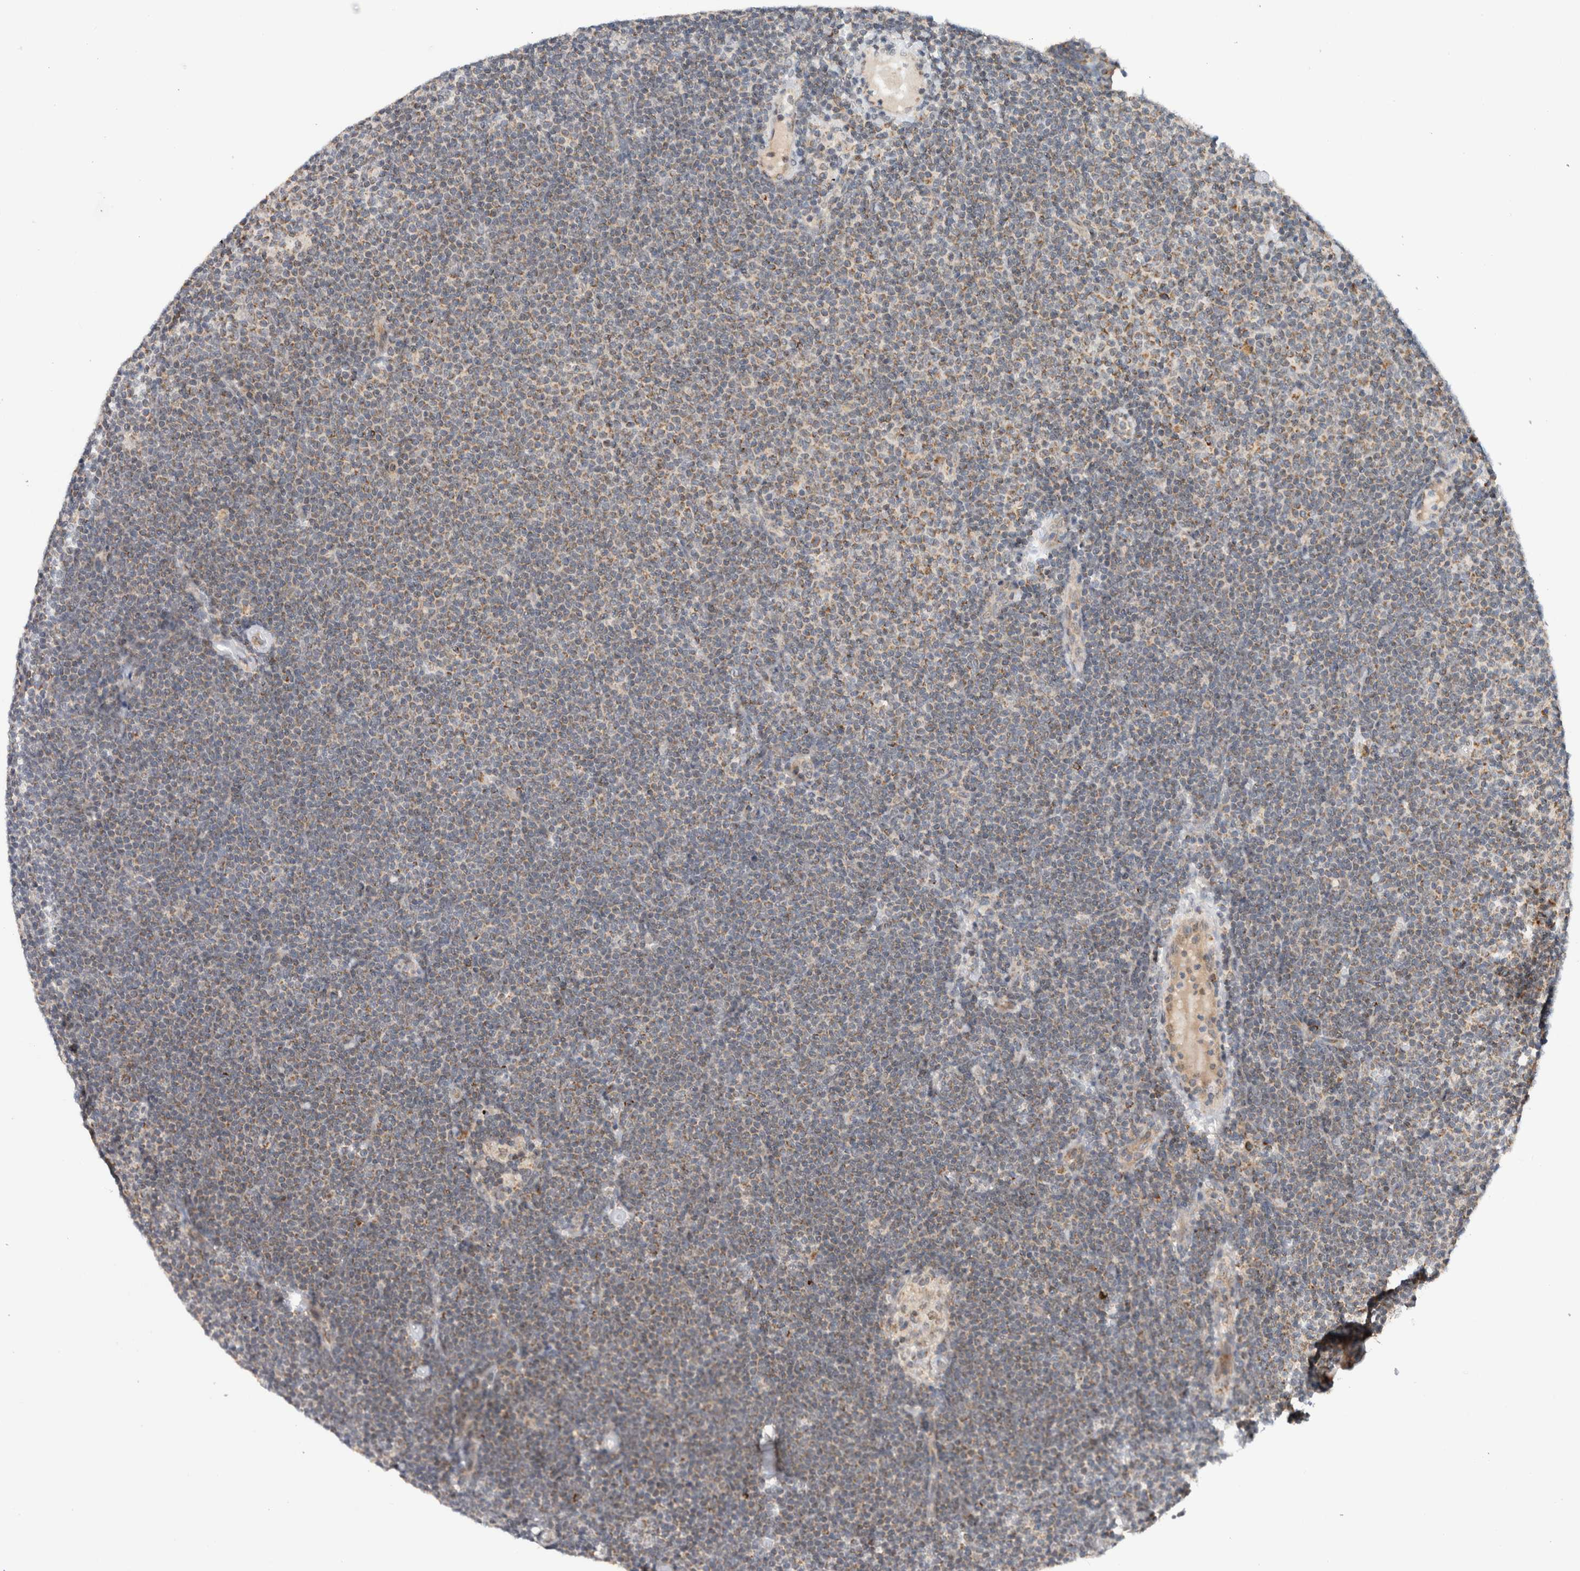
{"staining": {"intensity": "weak", "quantity": ">75%", "location": "cytoplasmic/membranous"}, "tissue": "lymphoma", "cell_type": "Tumor cells", "image_type": "cancer", "snomed": [{"axis": "morphology", "description": "Malignant lymphoma, non-Hodgkin's type, Low grade"}, {"axis": "topography", "description": "Lymph node"}], "caption": "Human malignant lymphoma, non-Hodgkin's type (low-grade) stained for a protein (brown) demonstrates weak cytoplasmic/membranous positive expression in about >75% of tumor cells.", "gene": "CMC2", "patient": {"sex": "female", "age": 53}}